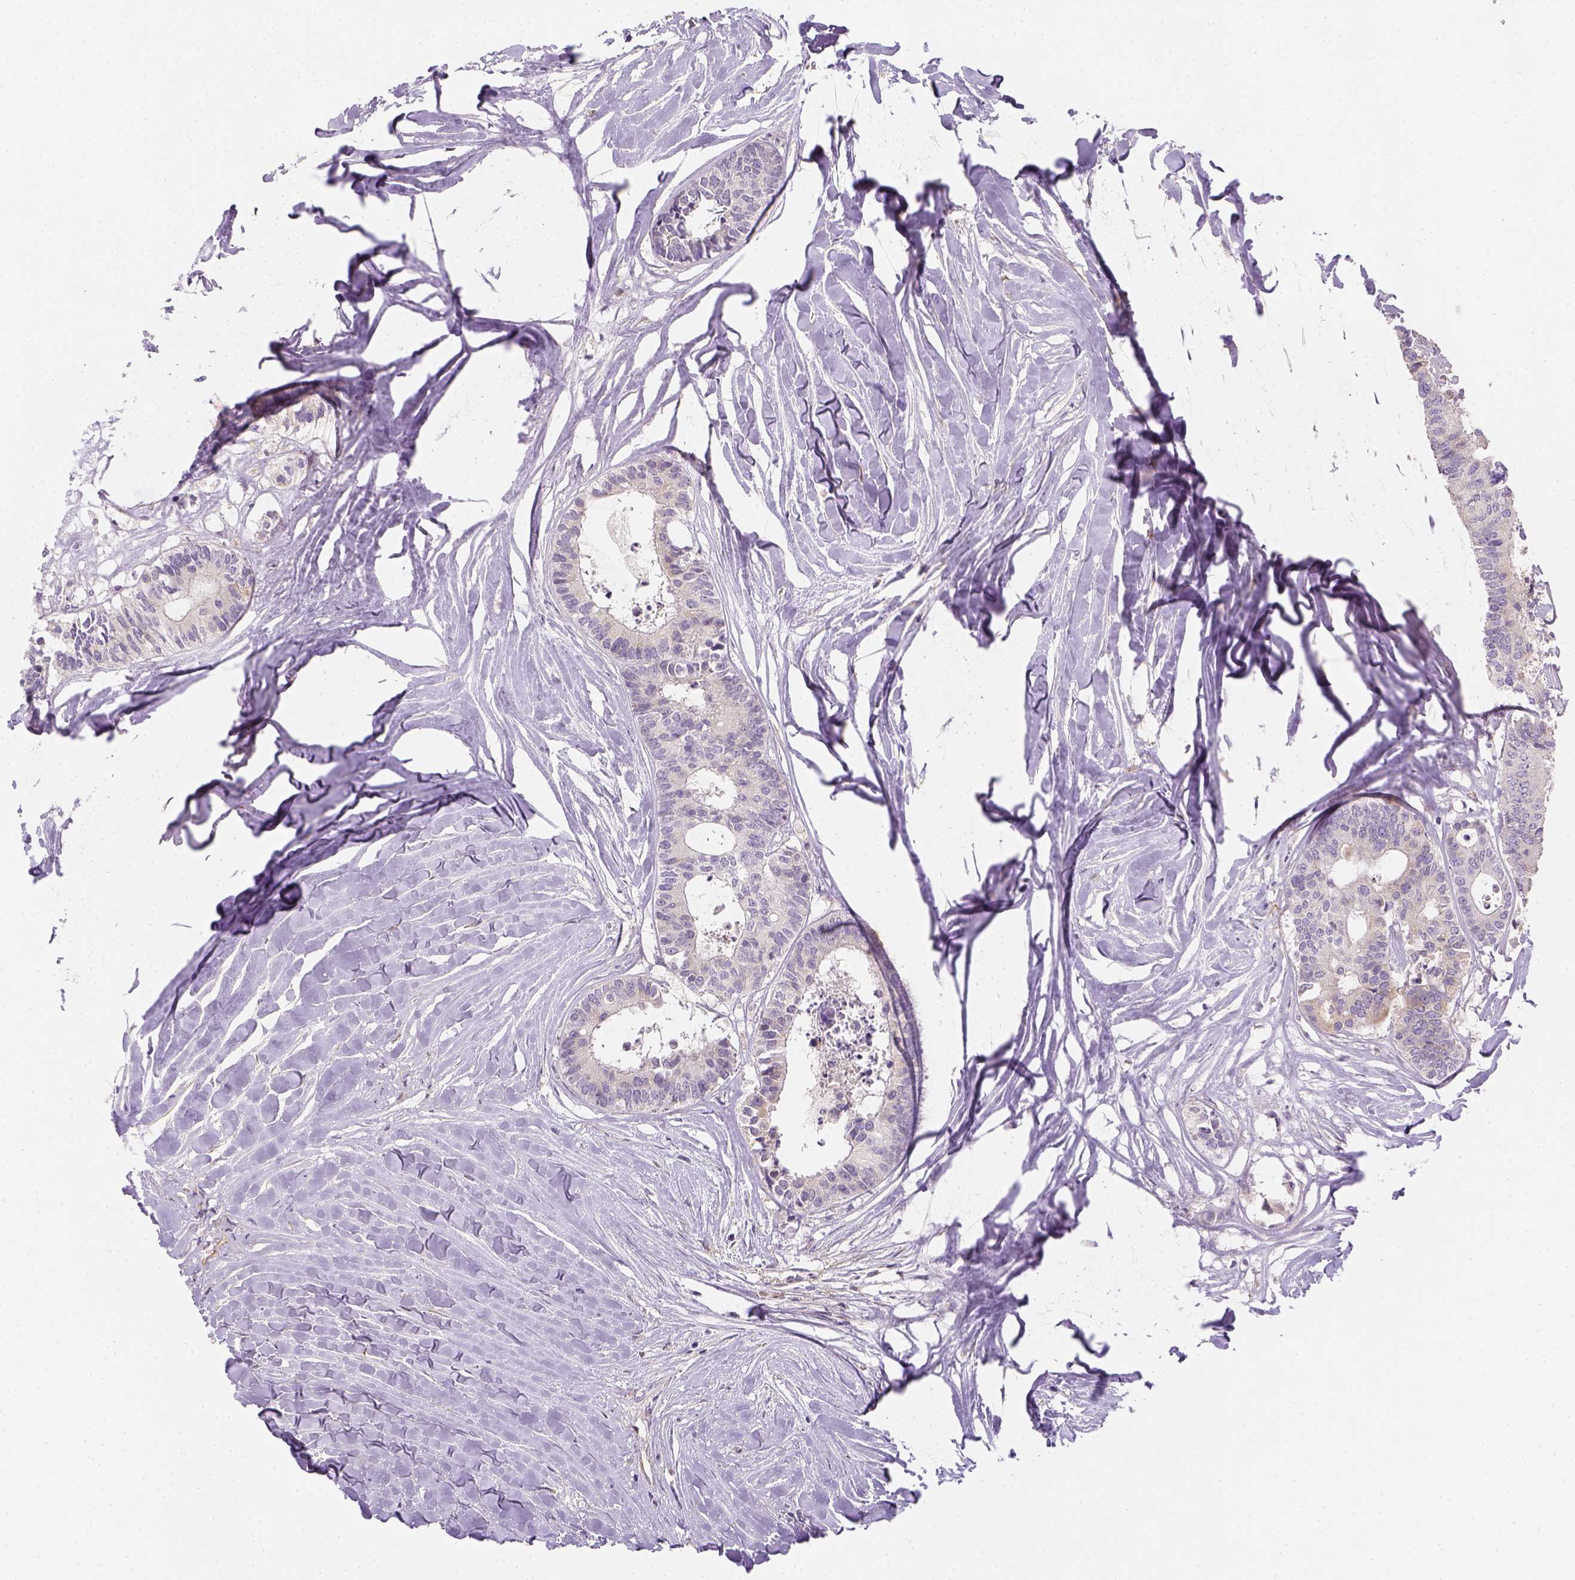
{"staining": {"intensity": "negative", "quantity": "none", "location": "none"}, "tissue": "colorectal cancer", "cell_type": "Tumor cells", "image_type": "cancer", "snomed": [{"axis": "morphology", "description": "Adenocarcinoma, NOS"}, {"axis": "topography", "description": "Colon"}, {"axis": "topography", "description": "Rectum"}], "caption": "Histopathology image shows no significant protein staining in tumor cells of colorectal cancer (adenocarcinoma).", "gene": "CACNB1", "patient": {"sex": "male", "age": 57}}